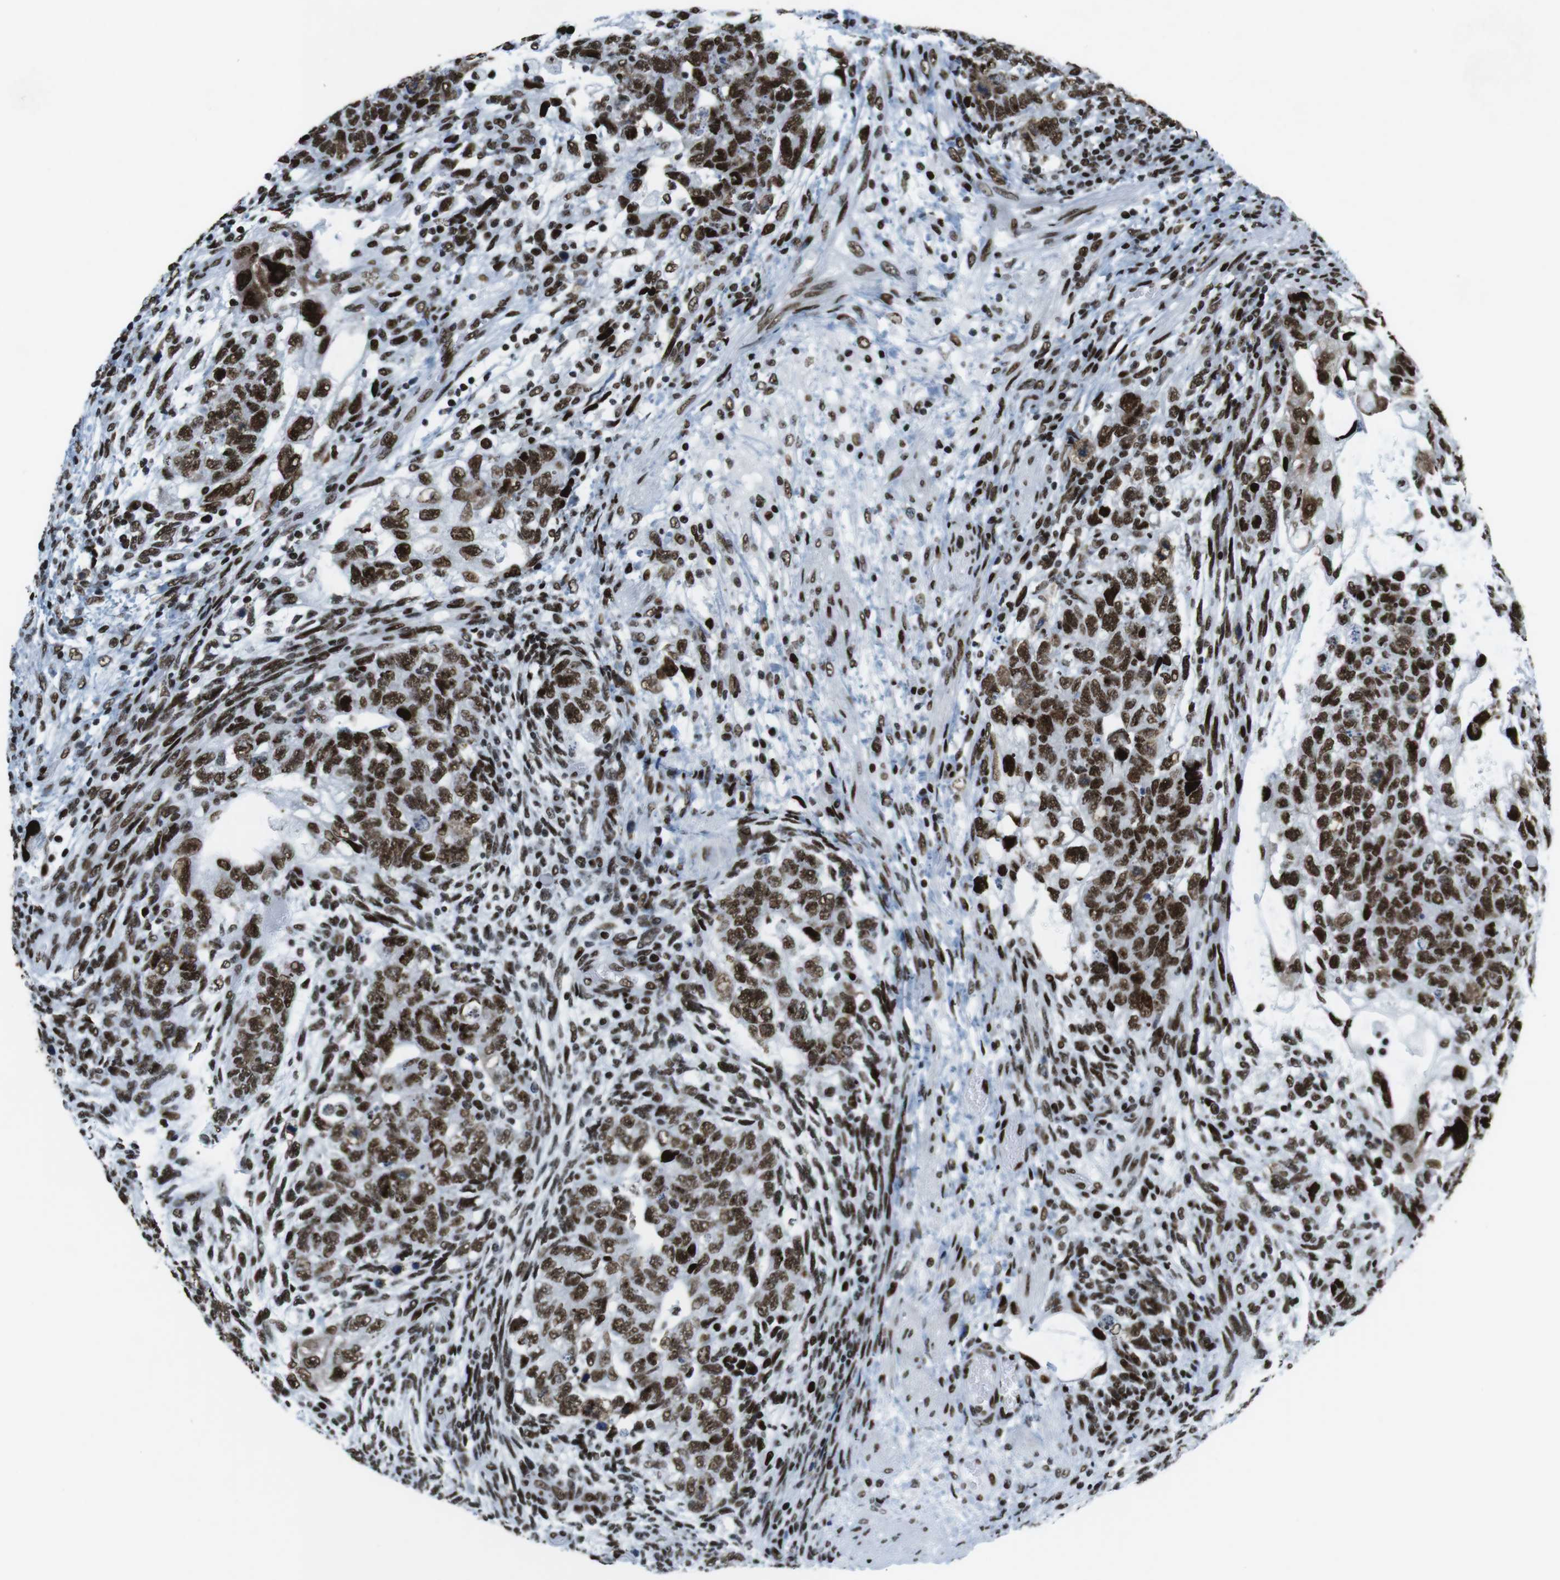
{"staining": {"intensity": "strong", "quantity": ">75%", "location": "nuclear"}, "tissue": "testis cancer", "cell_type": "Tumor cells", "image_type": "cancer", "snomed": [{"axis": "morphology", "description": "Normal tissue, NOS"}, {"axis": "morphology", "description": "Carcinoma, Embryonal, NOS"}, {"axis": "topography", "description": "Testis"}], "caption": "Brown immunohistochemical staining in human embryonal carcinoma (testis) reveals strong nuclear positivity in approximately >75% of tumor cells.", "gene": "CITED2", "patient": {"sex": "male", "age": 36}}